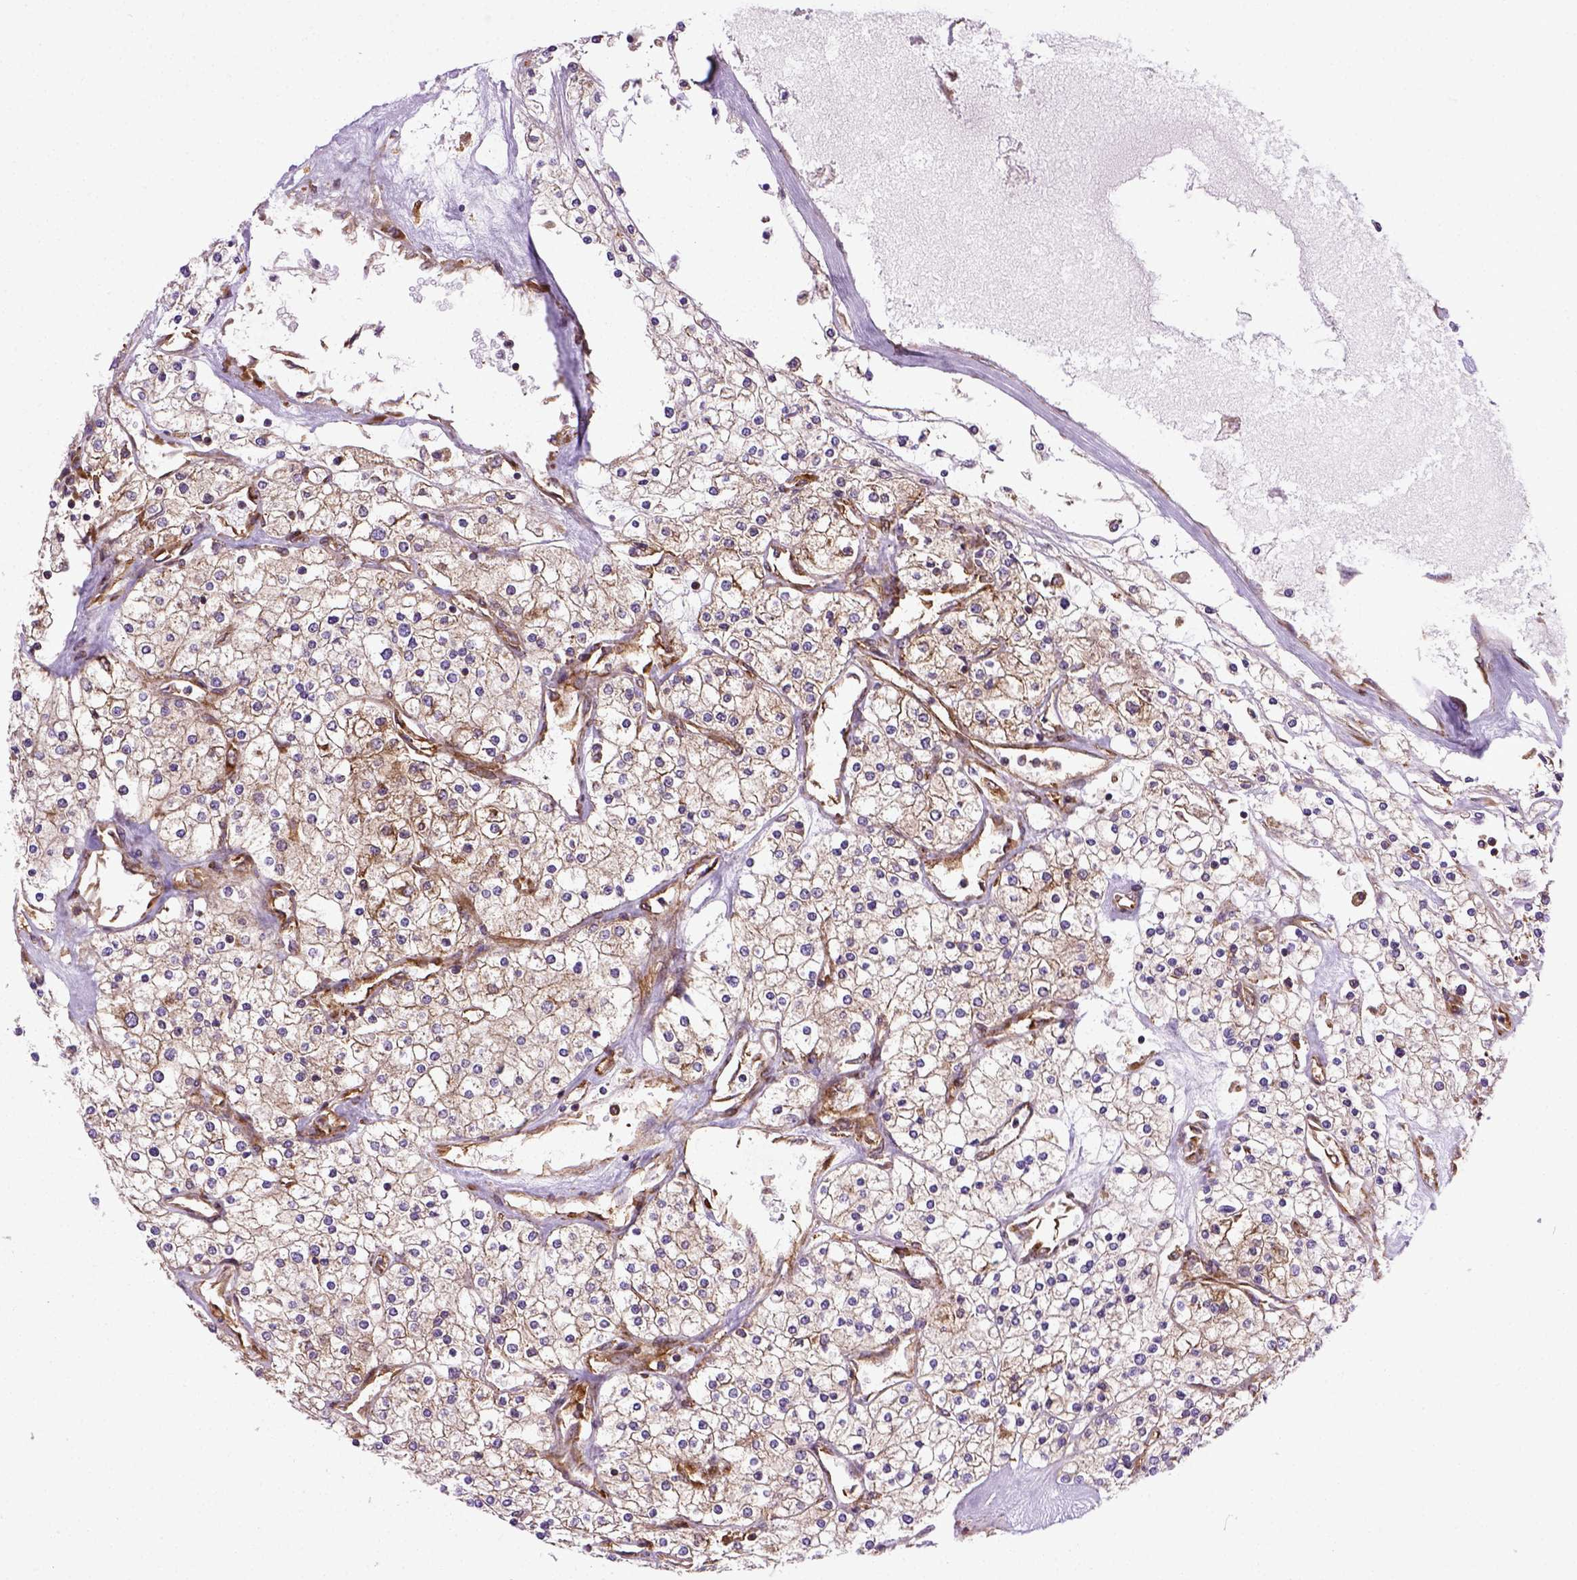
{"staining": {"intensity": "weak", "quantity": "25%-75%", "location": "cytoplasmic/membranous"}, "tissue": "renal cancer", "cell_type": "Tumor cells", "image_type": "cancer", "snomed": [{"axis": "morphology", "description": "Adenocarcinoma, NOS"}, {"axis": "topography", "description": "Kidney"}], "caption": "Immunohistochemical staining of human renal adenocarcinoma shows low levels of weak cytoplasmic/membranous staining in about 25%-75% of tumor cells. Ihc stains the protein in brown and the nuclei are stained blue.", "gene": "CAPRIN1", "patient": {"sex": "male", "age": 80}}